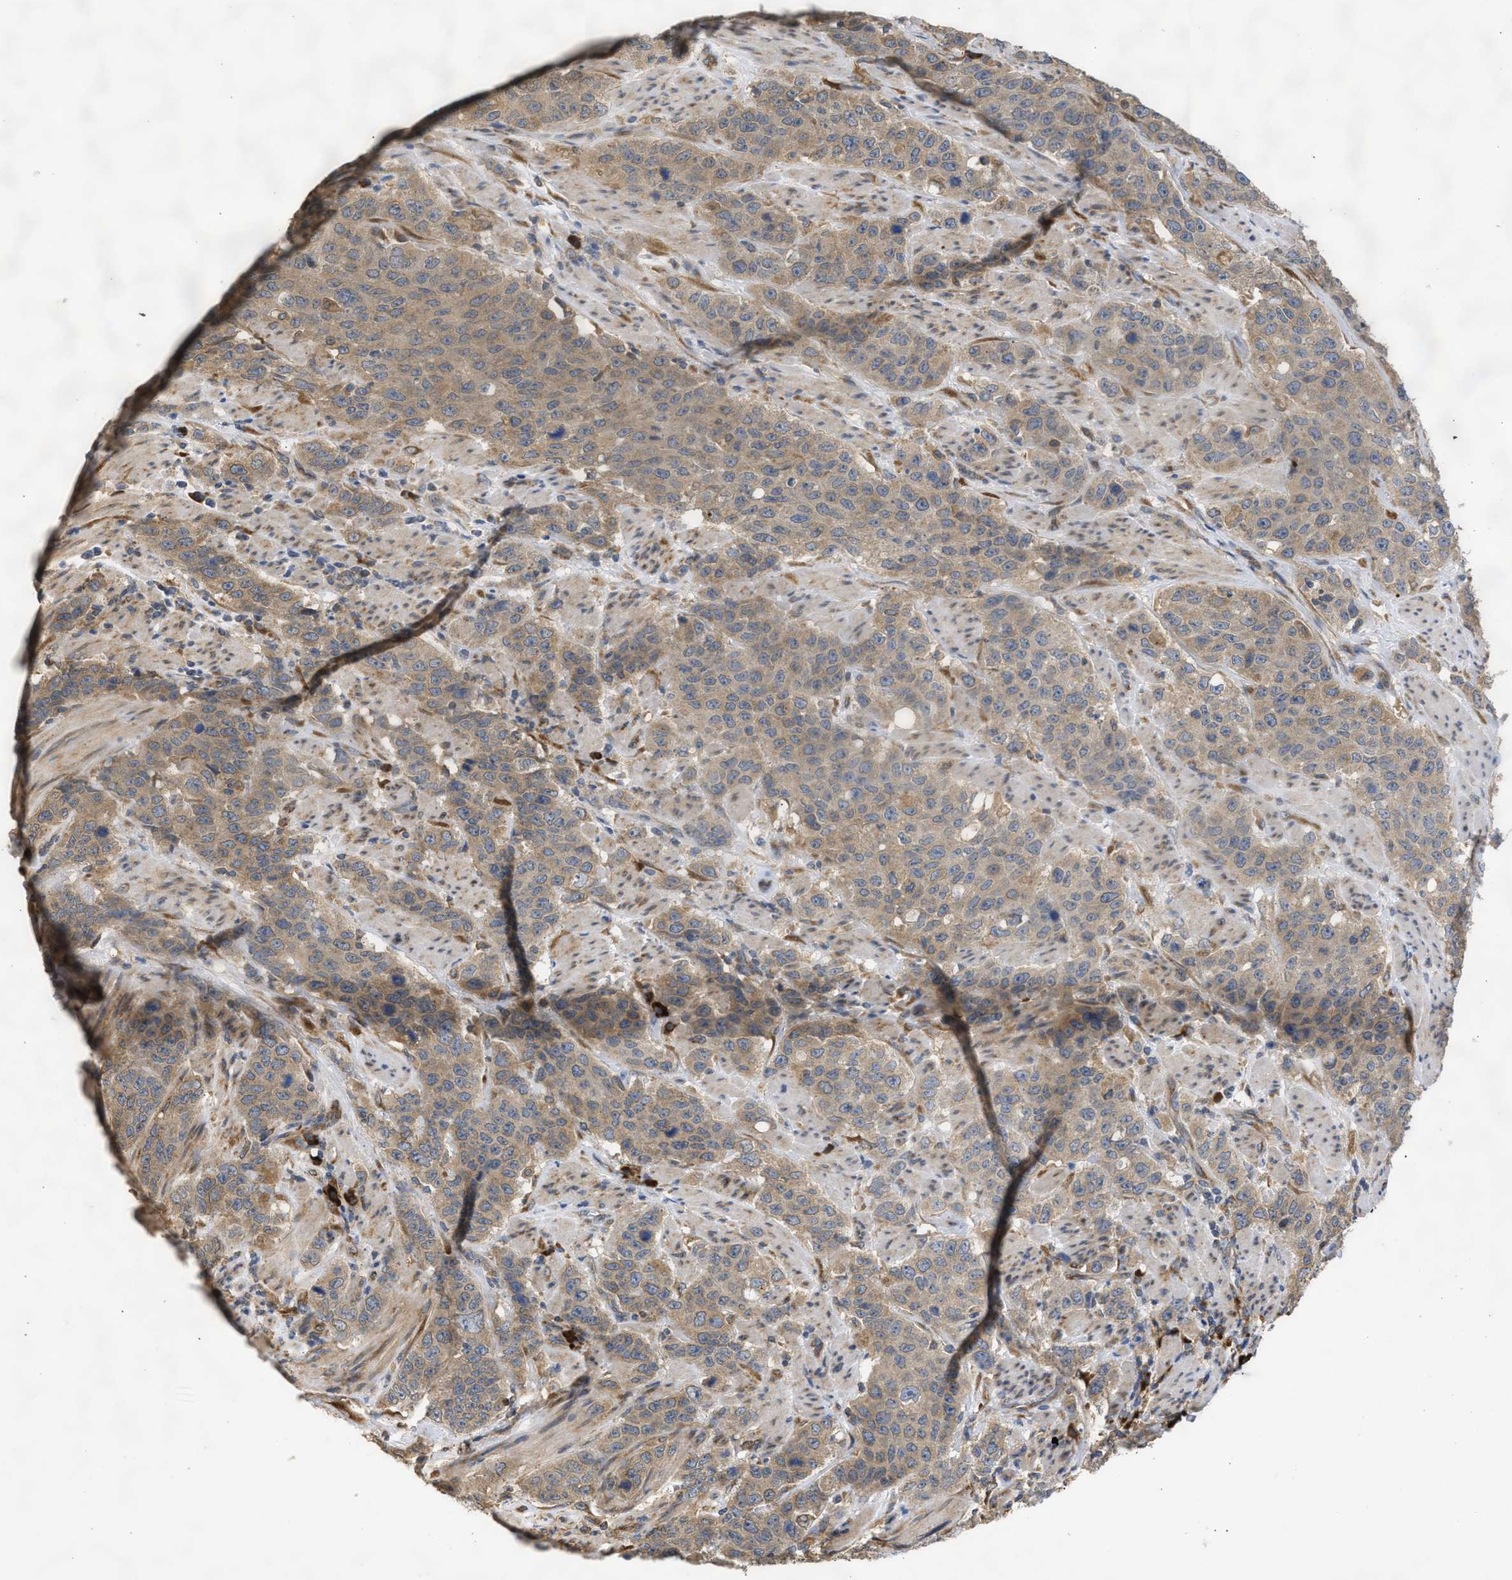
{"staining": {"intensity": "weak", "quantity": ">75%", "location": "cytoplasmic/membranous"}, "tissue": "stomach cancer", "cell_type": "Tumor cells", "image_type": "cancer", "snomed": [{"axis": "morphology", "description": "Adenocarcinoma, NOS"}, {"axis": "topography", "description": "Stomach"}], "caption": "This photomicrograph displays stomach cancer (adenocarcinoma) stained with IHC to label a protein in brown. The cytoplasmic/membranous of tumor cells show weak positivity for the protein. Nuclei are counter-stained blue.", "gene": "DNAJC1", "patient": {"sex": "male", "age": 48}}